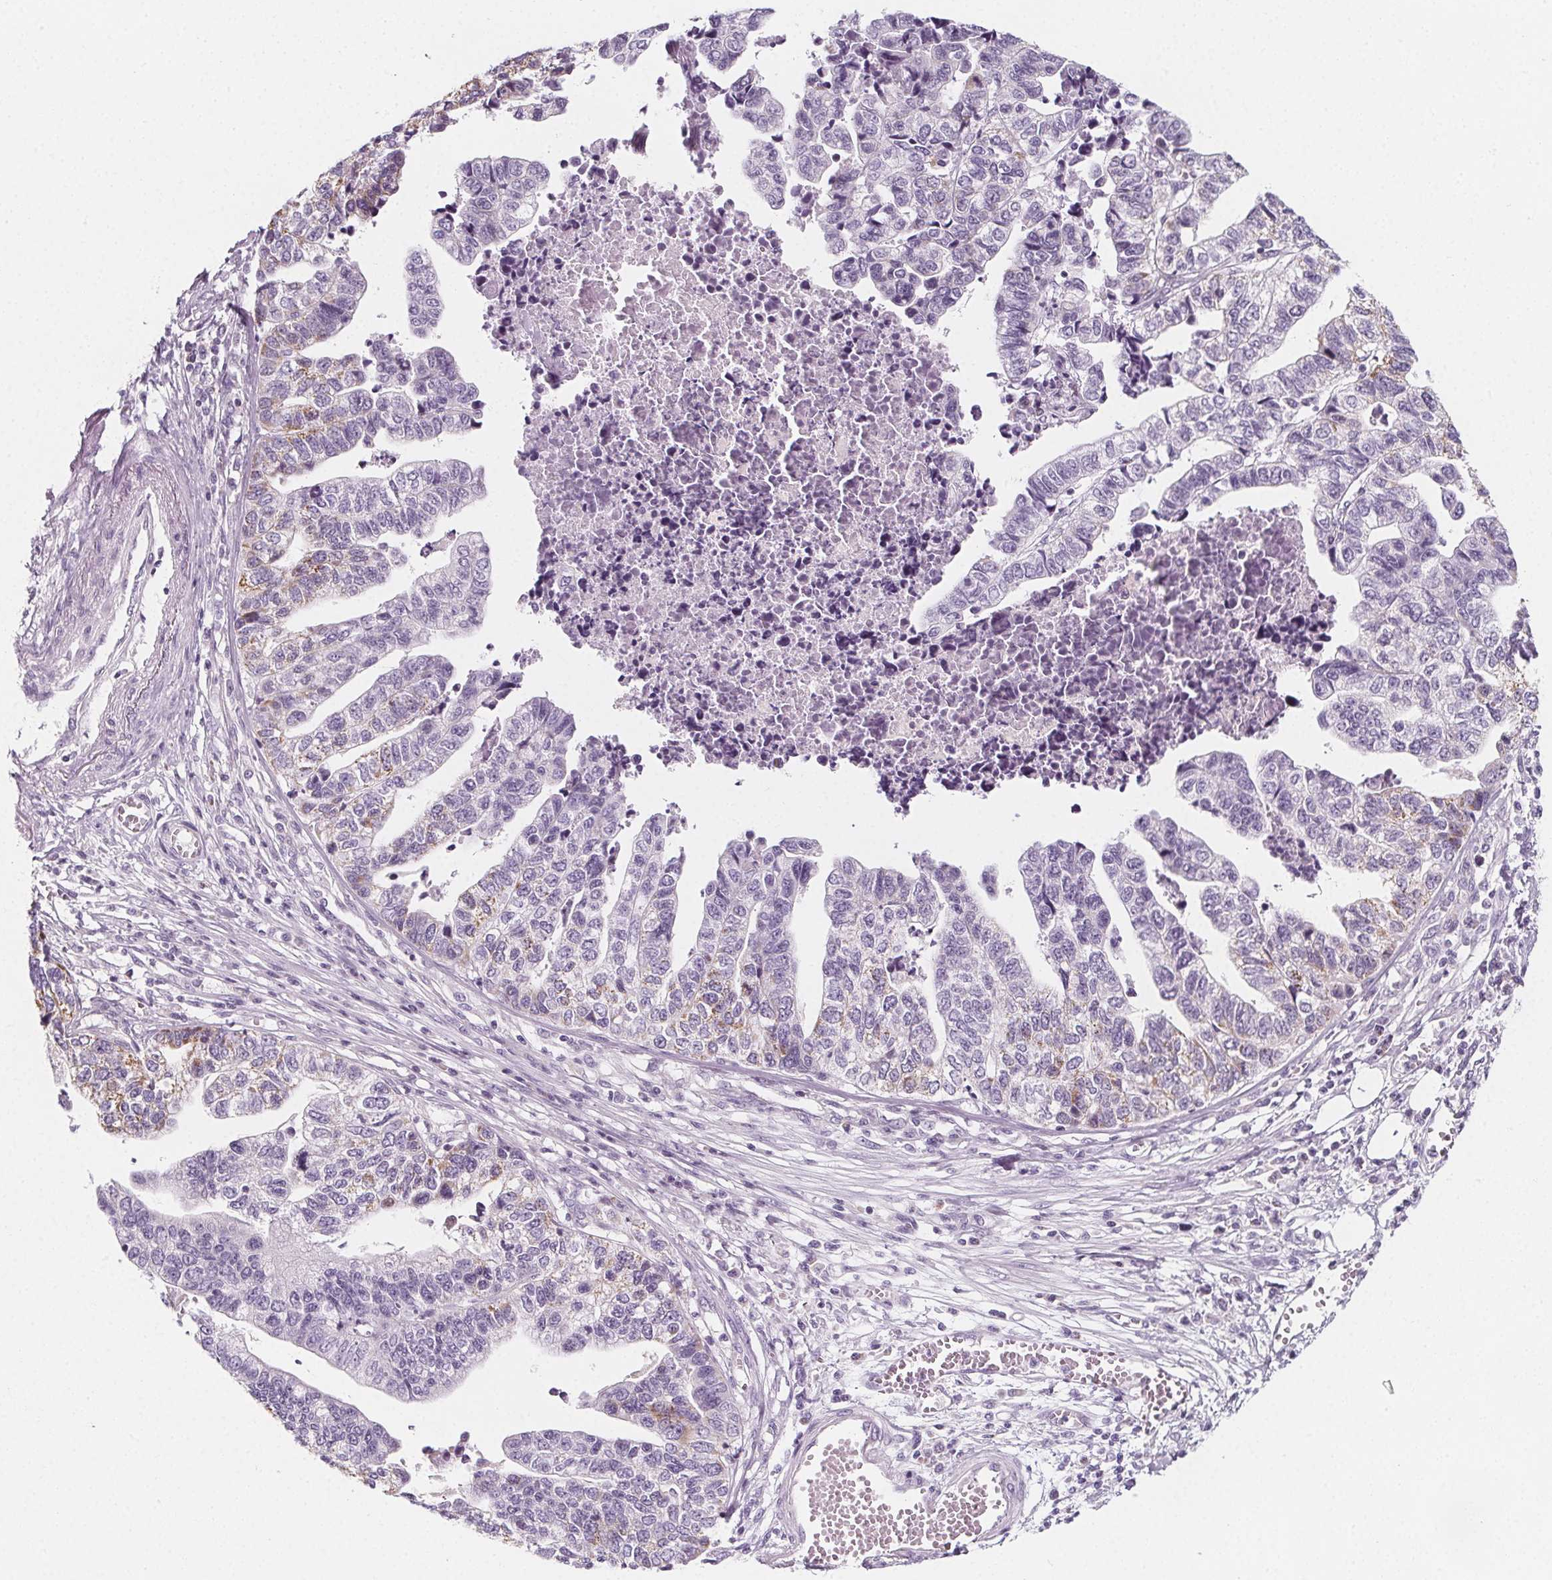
{"staining": {"intensity": "moderate", "quantity": "<25%", "location": "cytoplasmic/membranous"}, "tissue": "stomach cancer", "cell_type": "Tumor cells", "image_type": "cancer", "snomed": [{"axis": "morphology", "description": "Adenocarcinoma, NOS"}, {"axis": "topography", "description": "Stomach, upper"}], "caption": "The micrograph displays a brown stain indicating the presence of a protein in the cytoplasmic/membranous of tumor cells in adenocarcinoma (stomach). The protein is stained brown, and the nuclei are stained in blue (DAB (3,3'-diaminobenzidine) IHC with brightfield microscopy, high magnification).", "gene": "IL17C", "patient": {"sex": "female", "age": 67}}